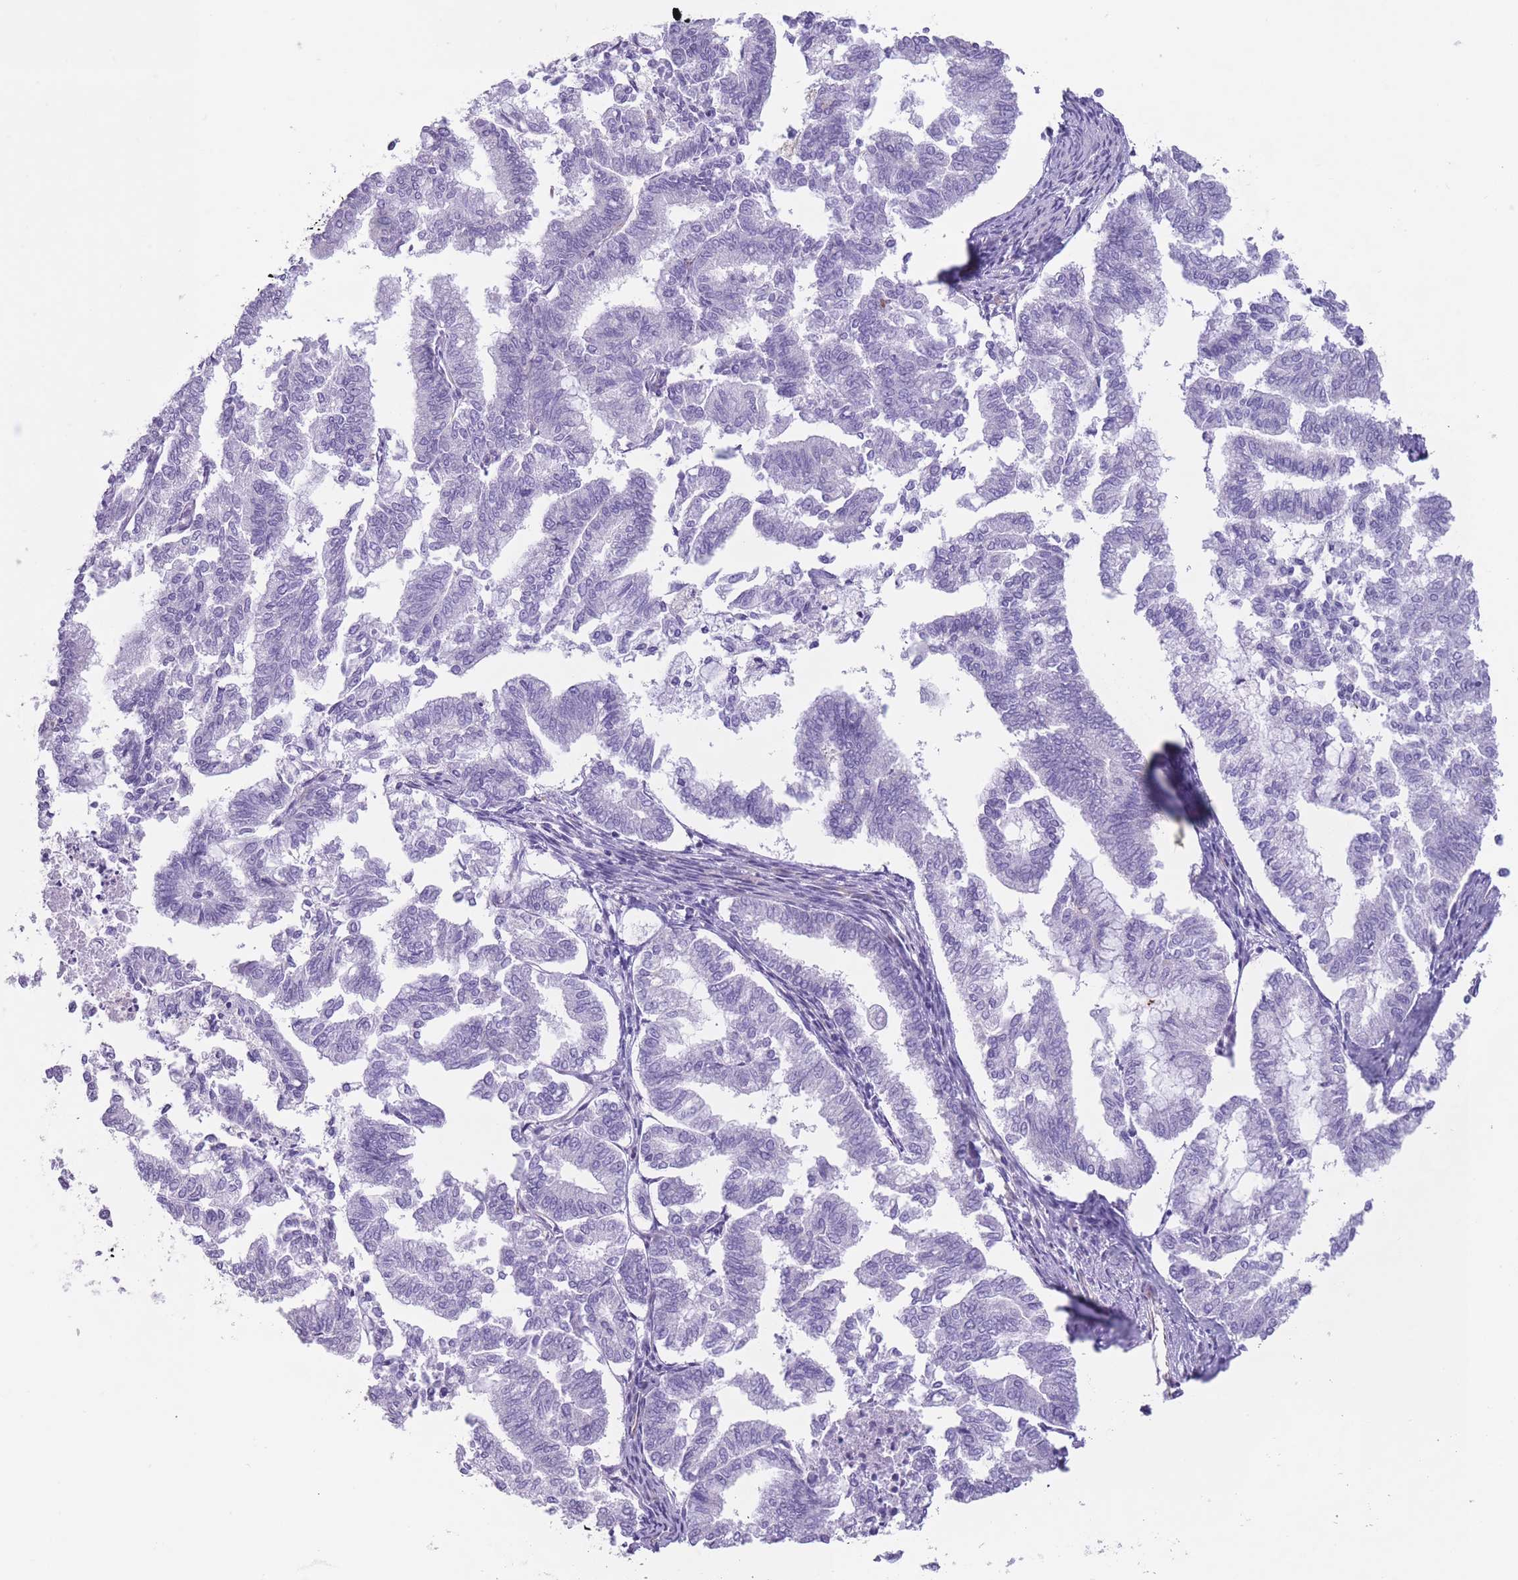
{"staining": {"intensity": "negative", "quantity": "none", "location": "none"}, "tissue": "endometrial cancer", "cell_type": "Tumor cells", "image_type": "cancer", "snomed": [{"axis": "morphology", "description": "Adenocarcinoma, NOS"}, {"axis": "topography", "description": "Endometrium"}], "caption": "DAB (3,3'-diaminobenzidine) immunohistochemical staining of human endometrial adenocarcinoma shows no significant staining in tumor cells.", "gene": "PTCD1", "patient": {"sex": "female", "age": 79}}